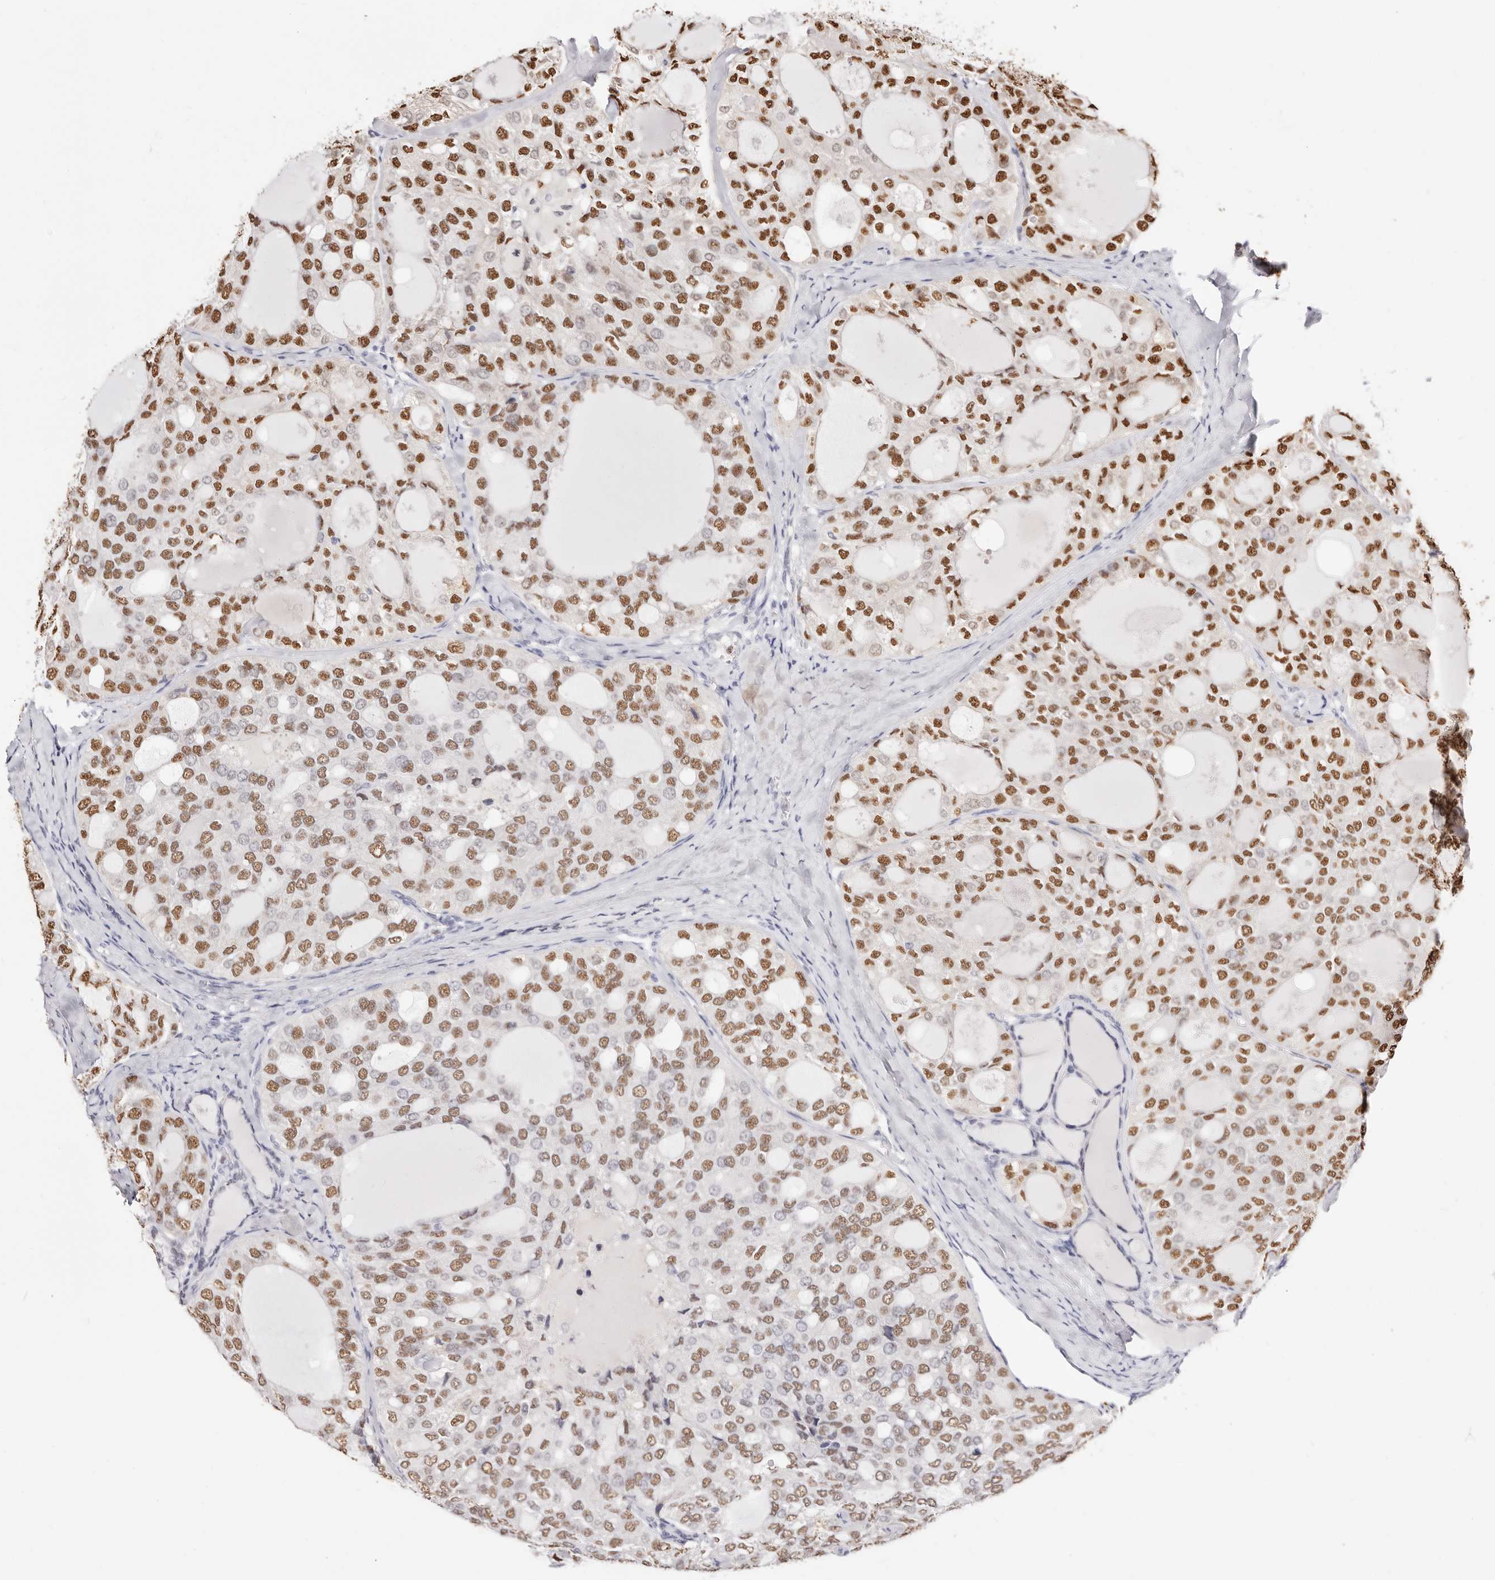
{"staining": {"intensity": "moderate", "quantity": ">75%", "location": "nuclear"}, "tissue": "thyroid cancer", "cell_type": "Tumor cells", "image_type": "cancer", "snomed": [{"axis": "morphology", "description": "Follicular adenoma carcinoma, NOS"}, {"axis": "topography", "description": "Thyroid gland"}], "caption": "Follicular adenoma carcinoma (thyroid) stained with a protein marker reveals moderate staining in tumor cells.", "gene": "TKT", "patient": {"sex": "male", "age": 75}}